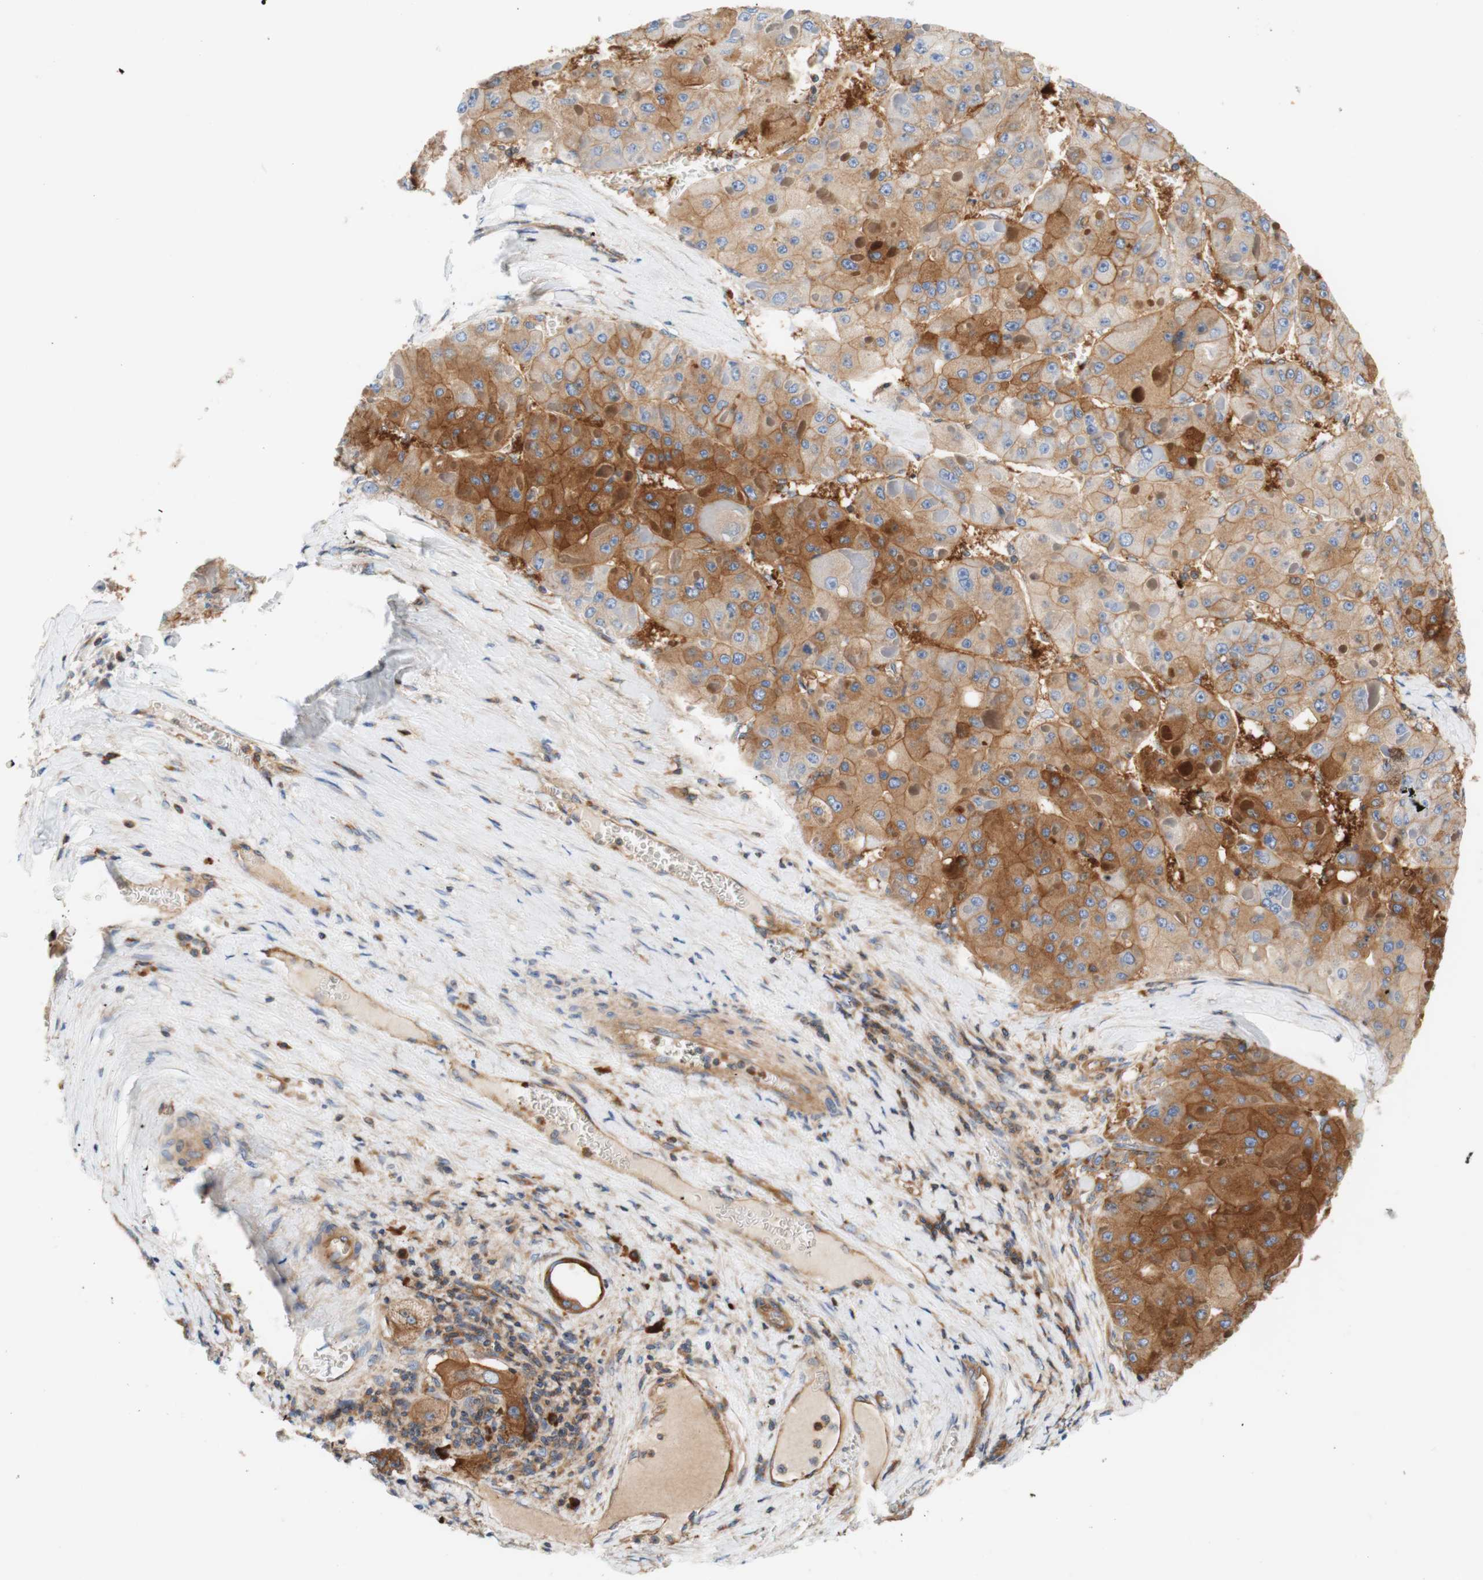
{"staining": {"intensity": "moderate", "quantity": "25%-75%", "location": "cytoplasmic/membranous"}, "tissue": "liver cancer", "cell_type": "Tumor cells", "image_type": "cancer", "snomed": [{"axis": "morphology", "description": "Carcinoma, Hepatocellular, NOS"}, {"axis": "topography", "description": "Liver"}], "caption": "Human liver hepatocellular carcinoma stained with a brown dye demonstrates moderate cytoplasmic/membranous positive staining in about 25%-75% of tumor cells.", "gene": "STOM", "patient": {"sex": "female", "age": 73}}